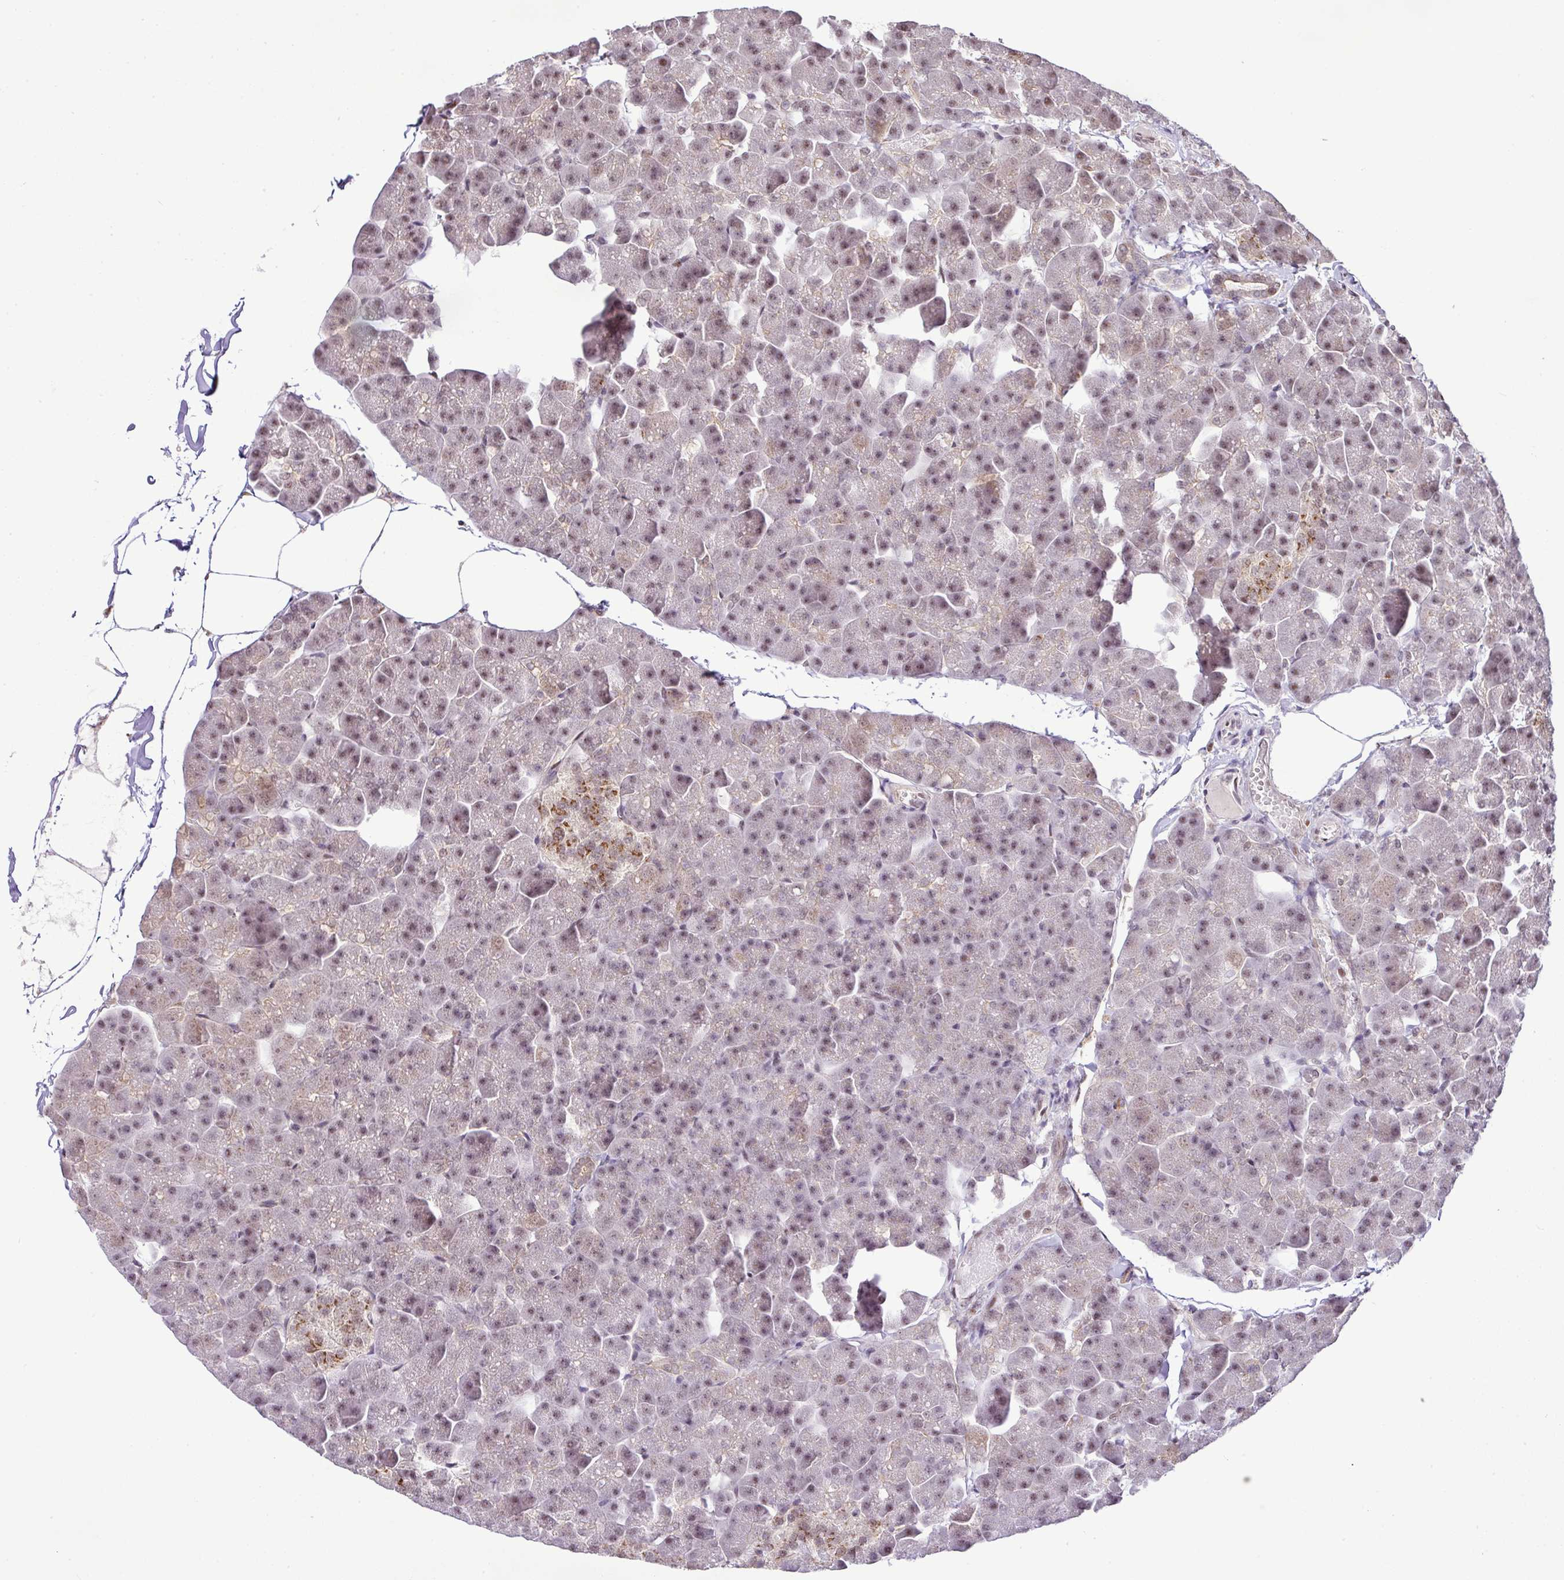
{"staining": {"intensity": "moderate", "quantity": ">75%", "location": "nuclear"}, "tissue": "pancreas", "cell_type": "Exocrine glandular cells", "image_type": "normal", "snomed": [{"axis": "morphology", "description": "Normal tissue, NOS"}, {"axis": "topography", "description": "Pancreas"}], "caption": "Moderate nuclear protein staining is appreciated in approximately >75% of exocrine glandular cells in pancreas. (DAB IHC with brightfield microscopy, high magnification).", "gene": "PGAP4", "patient": {"sex": "male", "age": 35}}